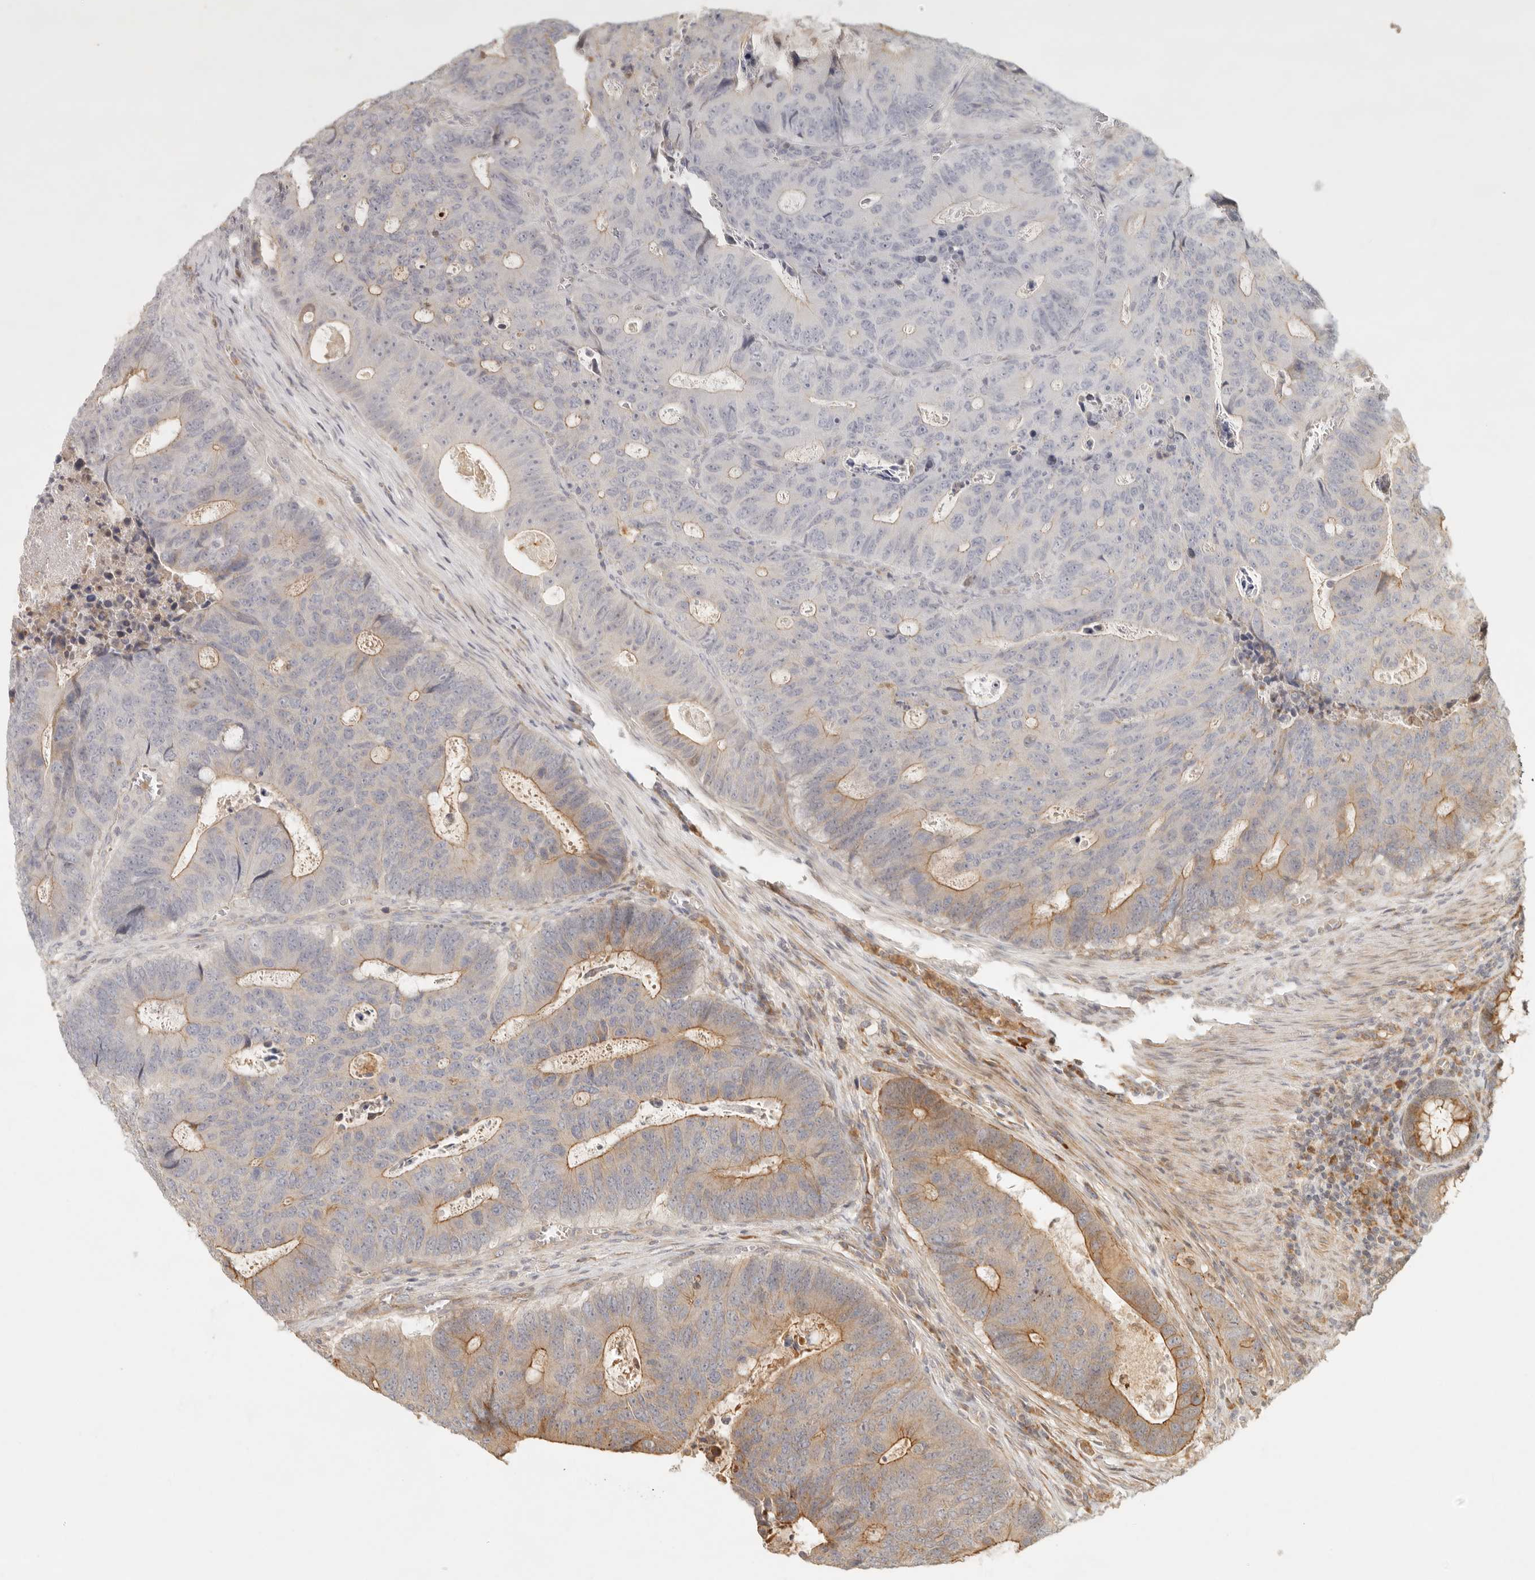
{"staining": {"intensity": "moderate", "quantity": "<25%", "location": "cytoplasmic/membranous"}, "tissue": "colorectal cancer", "cell_type": "Tumor cells", "image_type": "cancer", "snomed": [{"axis": "morphology", "description": "Adenocarcinoma, NOS"}, {"axis": "topography", "description": "Colon"}], "caption": "High-magnification brightfield microscopy of colorectal cancer (adenocarcinoma) stained with DAB (brown) and counterstained with hematoxylin (blue). tumor cells exhibit moderate cytoplasmic/membranous positivity is identified in about<25% of cells. (Brightfield microscopy of DAB IHC at high magnification).", "gene": "KLHL38", "patient": {"sex": "male", "age": 87}}